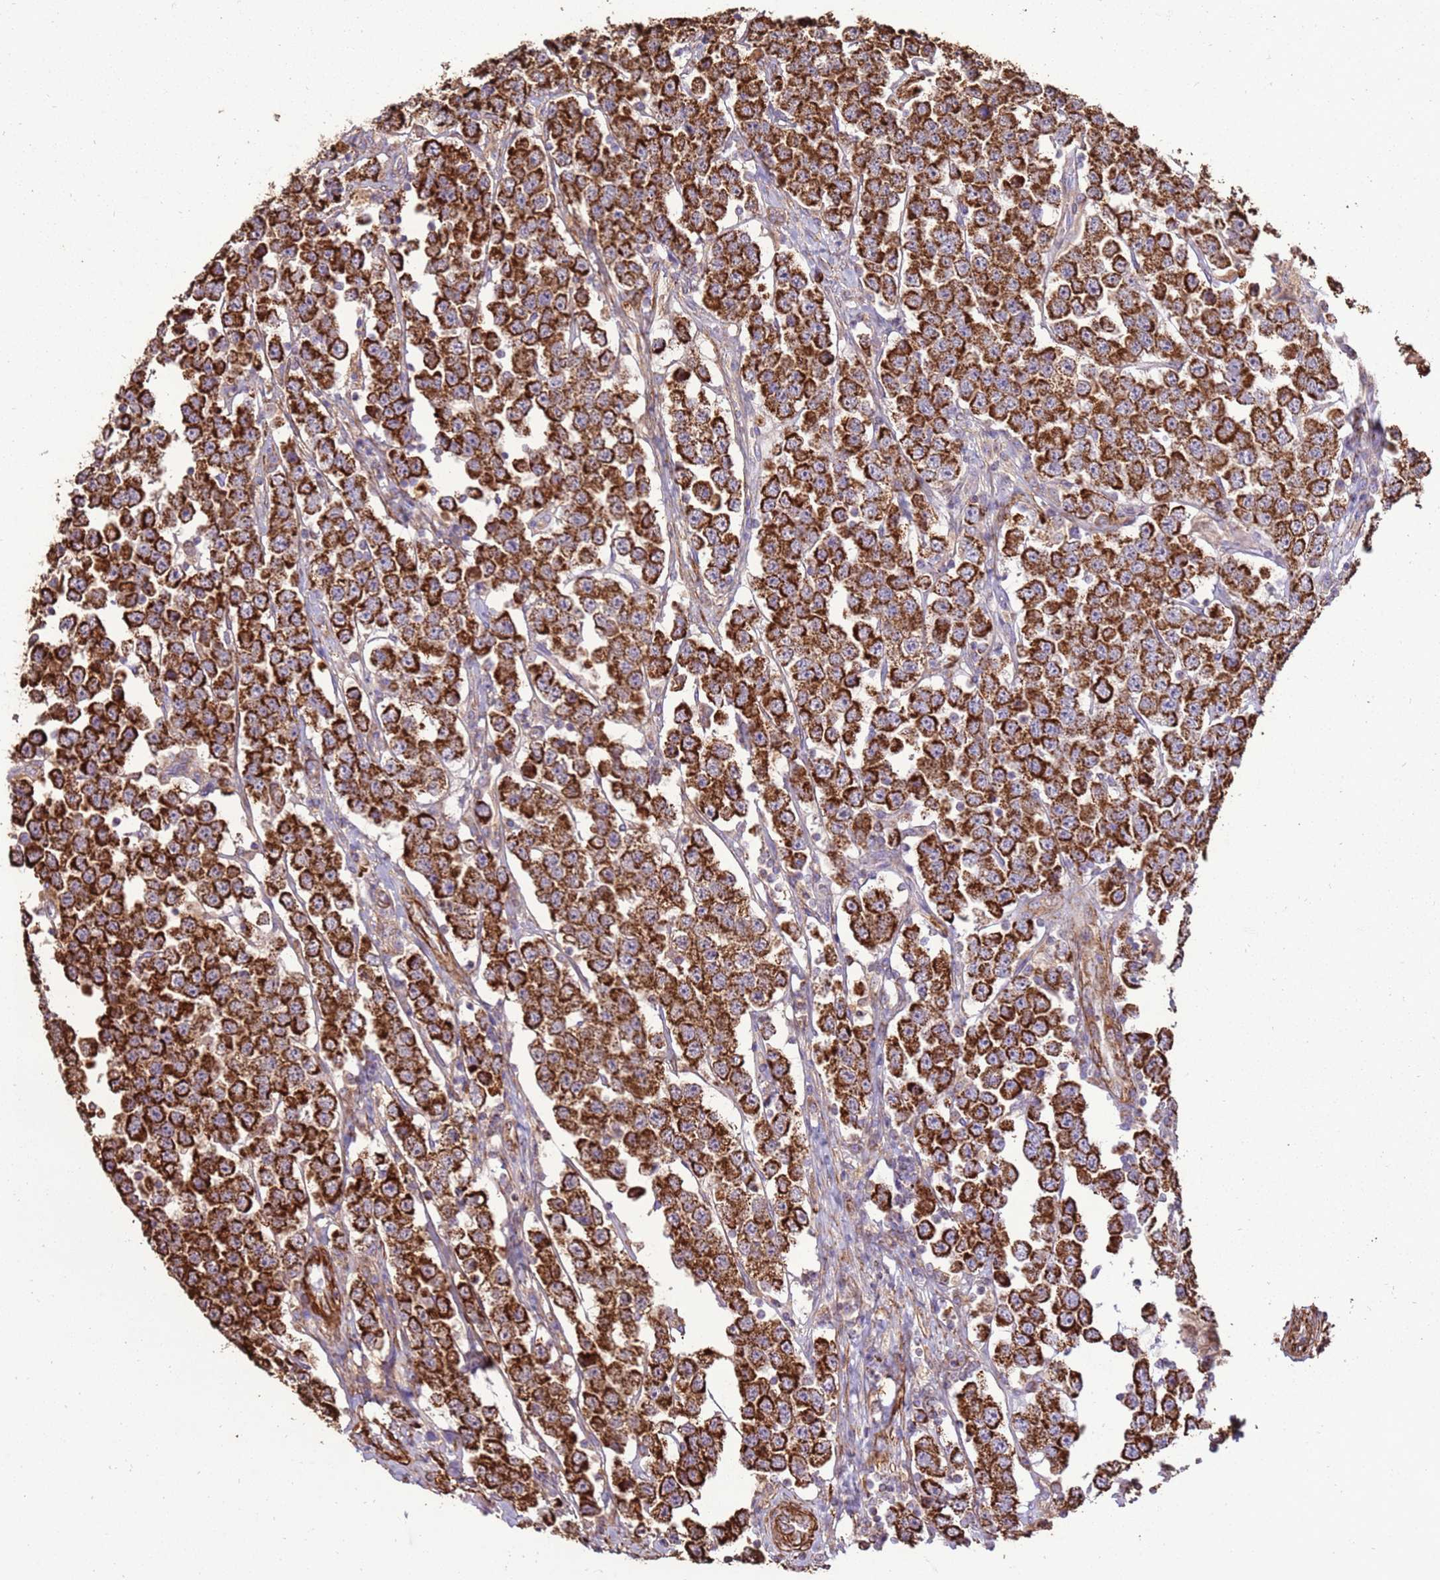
{"staining": {"intensity": "strong", "quantity": ">75%", "location": "cytoplasmic/membranous"}, "tissue": "testis cancer", "cell_type": "Tumor cells", "image_type": "cancer", "snomed": [{"axis": "morphology", "description": "Seminoma, NOS"}, {"axis": "topography", "description": "Testis"}], "caption": "Immunohistochemical staining of human seminoma (testis) displays high levels of strong cytoplasmic/membranous protein positivity in about >75% of tumor cells.", "gene": "DDX59", "patient": {"sex": "male", "age": 28}}